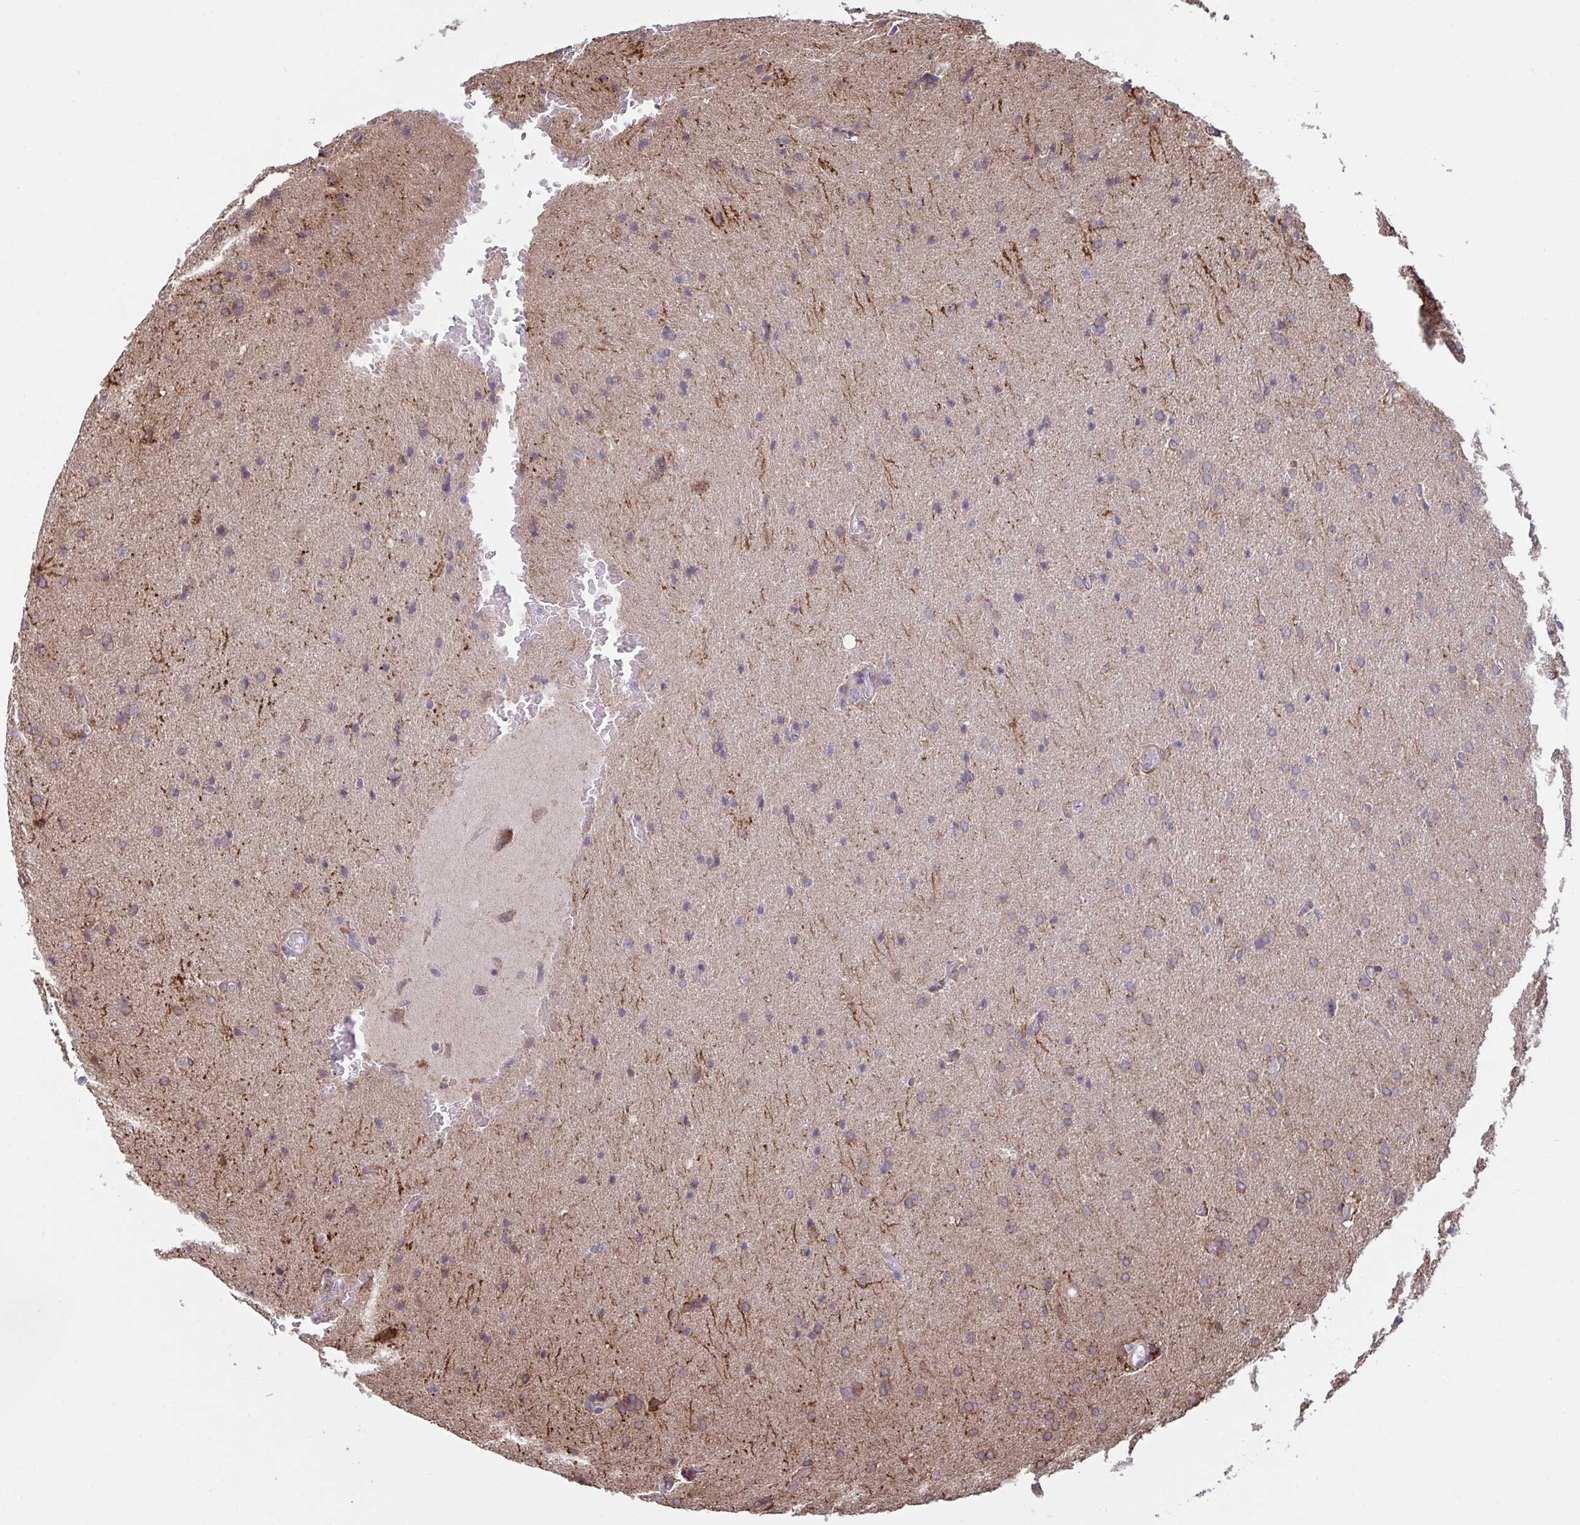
{"staining": {"intensity": "weak", "quantity": "<25%", "location": "cytoplasmic/membranous"}, "tissue": "glioma", "cell_type": "Tumor cells", "image_type": "cancer", "snomed": [{"axis": "morphology", "description": "Glioma, malignant, High grade"}, {"axis": "topography", "description": "Brain"}], "caption": "Immunohistochemistry (IHC) micrograph of high-grade glioma (malignant) stained for a protein (brown), which demonstrates no staining in tumor cells.", "gene": "TSC22D3", "patient": {"sex": "male", "age": 56}}